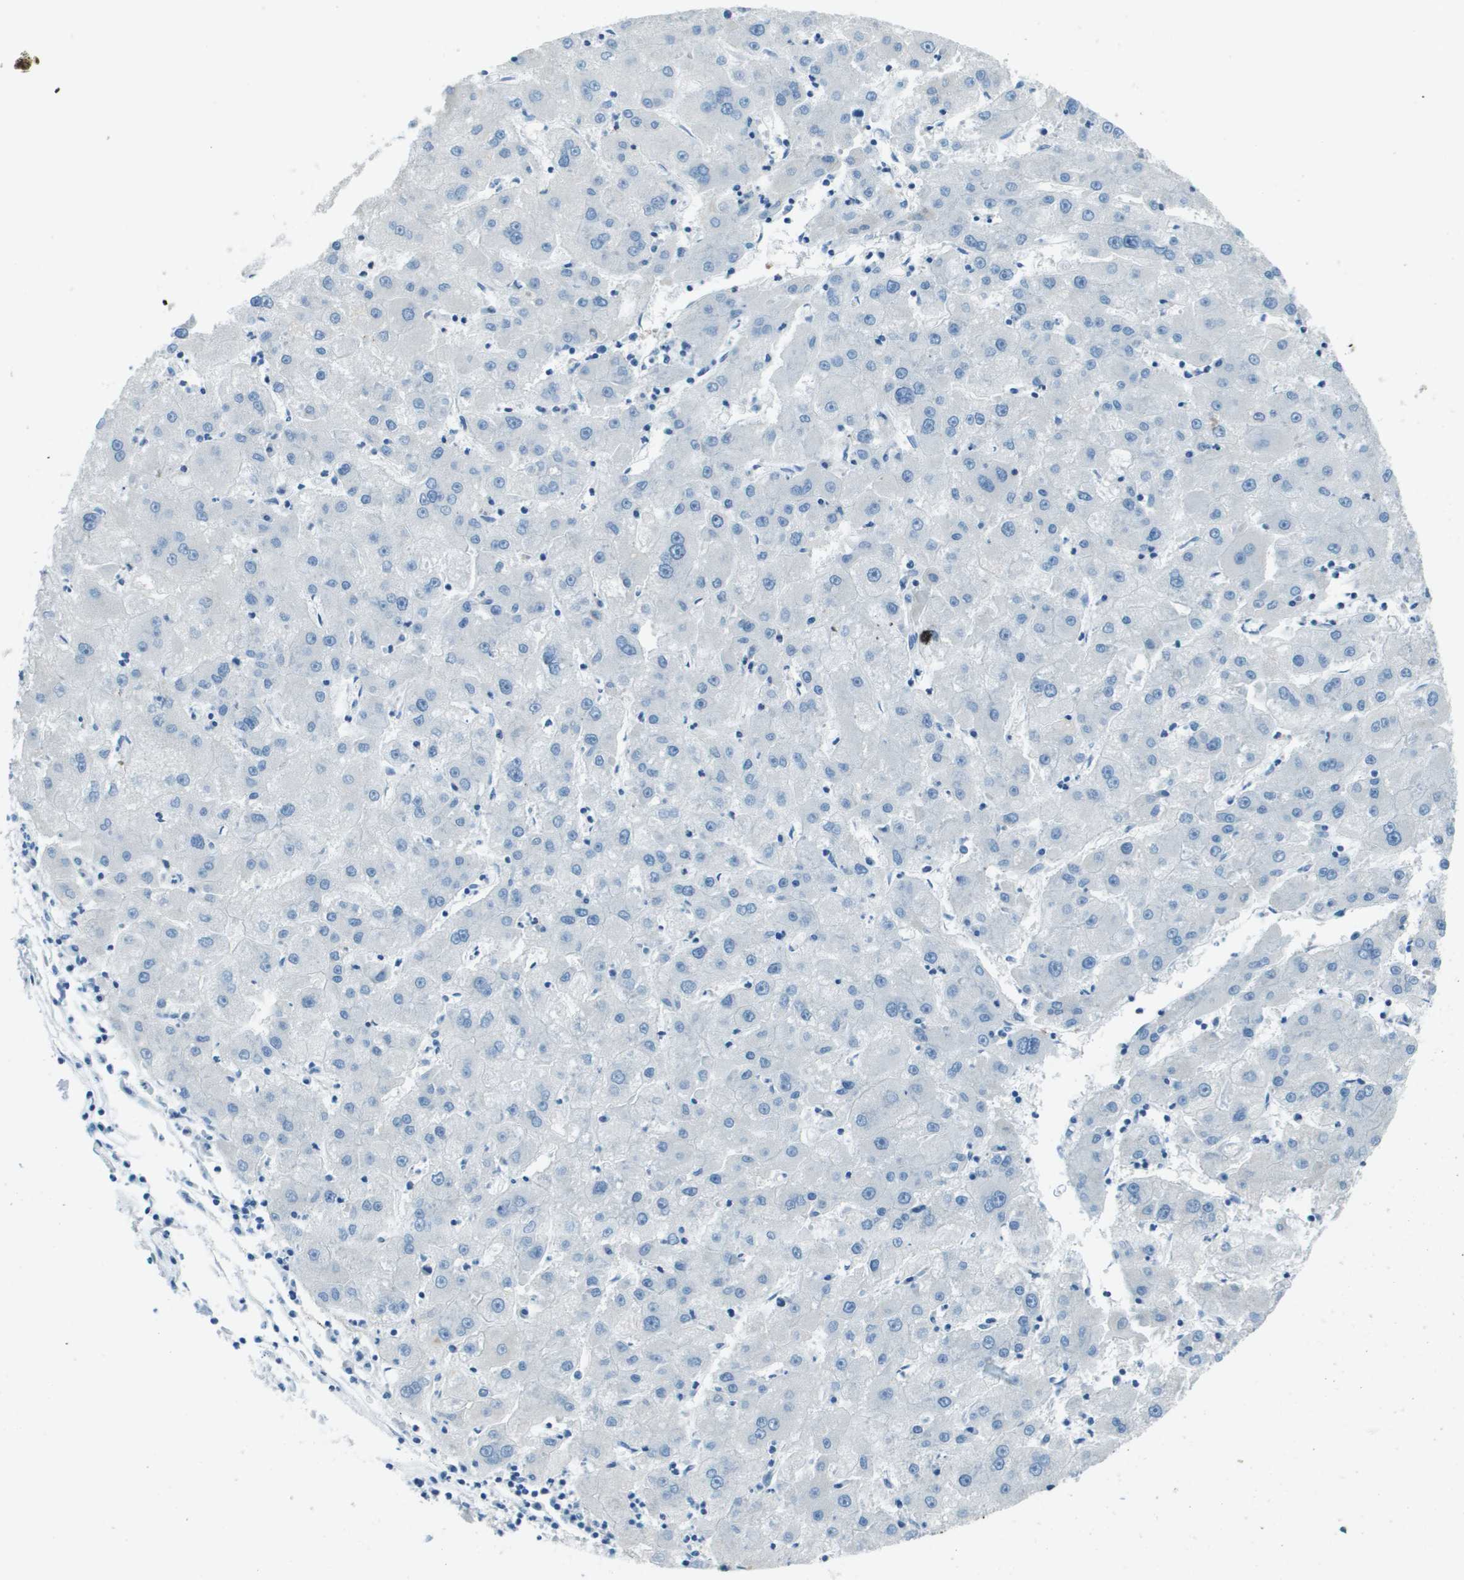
{"staining": {"intensity": "negative", "quantity": "none", "location": "none"}, "tissue": "liver cancer", "cell_type": "Tumor cells", "image_type": "cancer", "snomed": [{"axis": "morphology", "description": "Carcinoma, Hepatocellular, NOS"}, {"axis": "topography", "description": "Liver"}], "caption": "Photomicrograph shows no protein staining in tumor cells of liver hepatocellular carcinoma tissue.", "gene": "SLC16A10", "patient": {"sex": "male", "age": 72}}